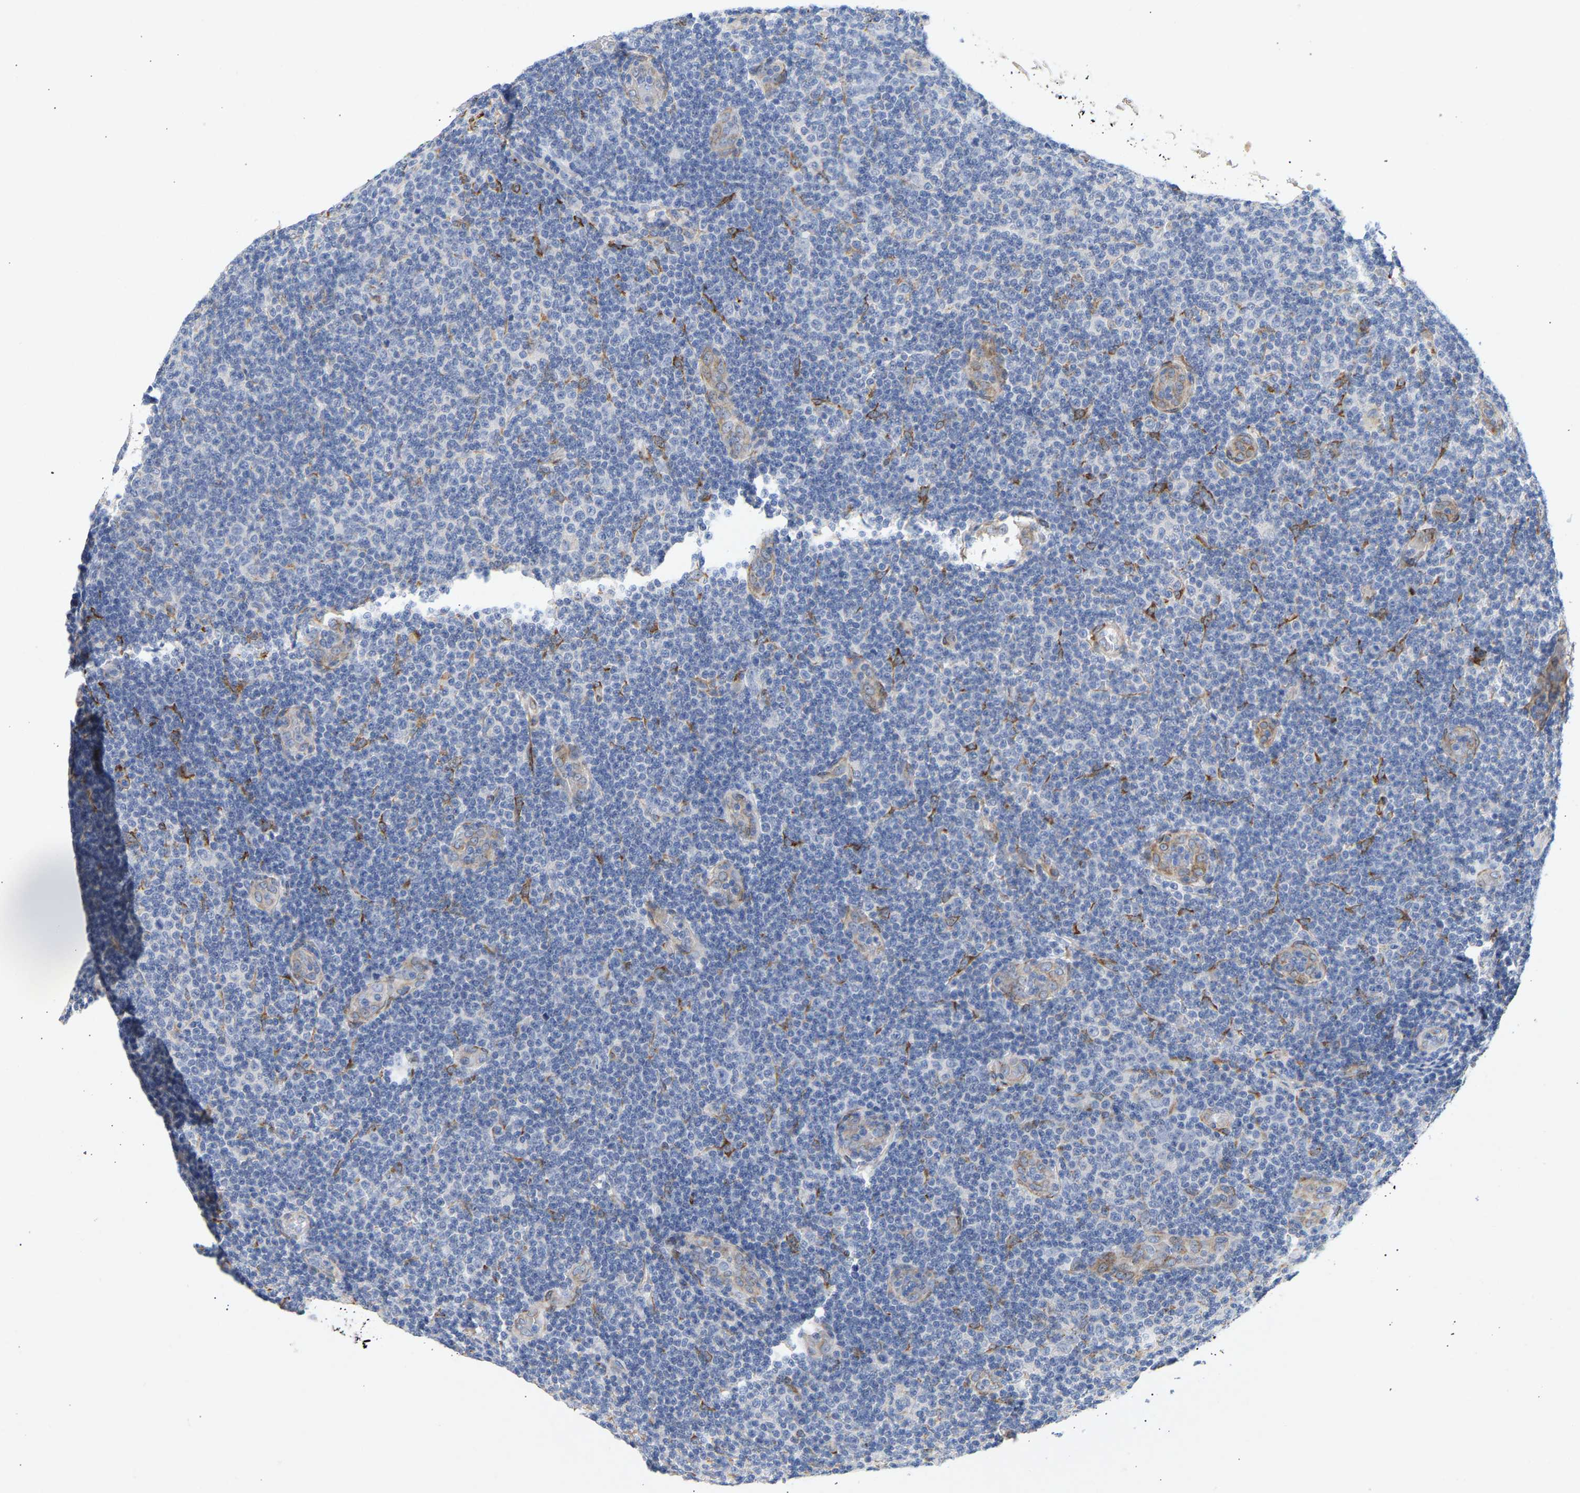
{"staining": {"intensity": "negative", "quantity": "none", "location": "none"}, "tissue": "lymphoma", "cell_type": "Tumor cells", "image_type": "cancer", "snomed": [{"axis": "morphology", "description": "Malignant lymphoma, non-Hodgkin's type, Low grade"}, {"axis": "topography", "description": "Lymph node"}], "caption": "This is an immunohistochemistry (IHC) histopathology image of human malignant lymphoma, non-Hodgkin's type (low-grade). There is no staining in tumor cells.", "gene": "SELENOM", "patient": {"sex": "male", "age": 83}}